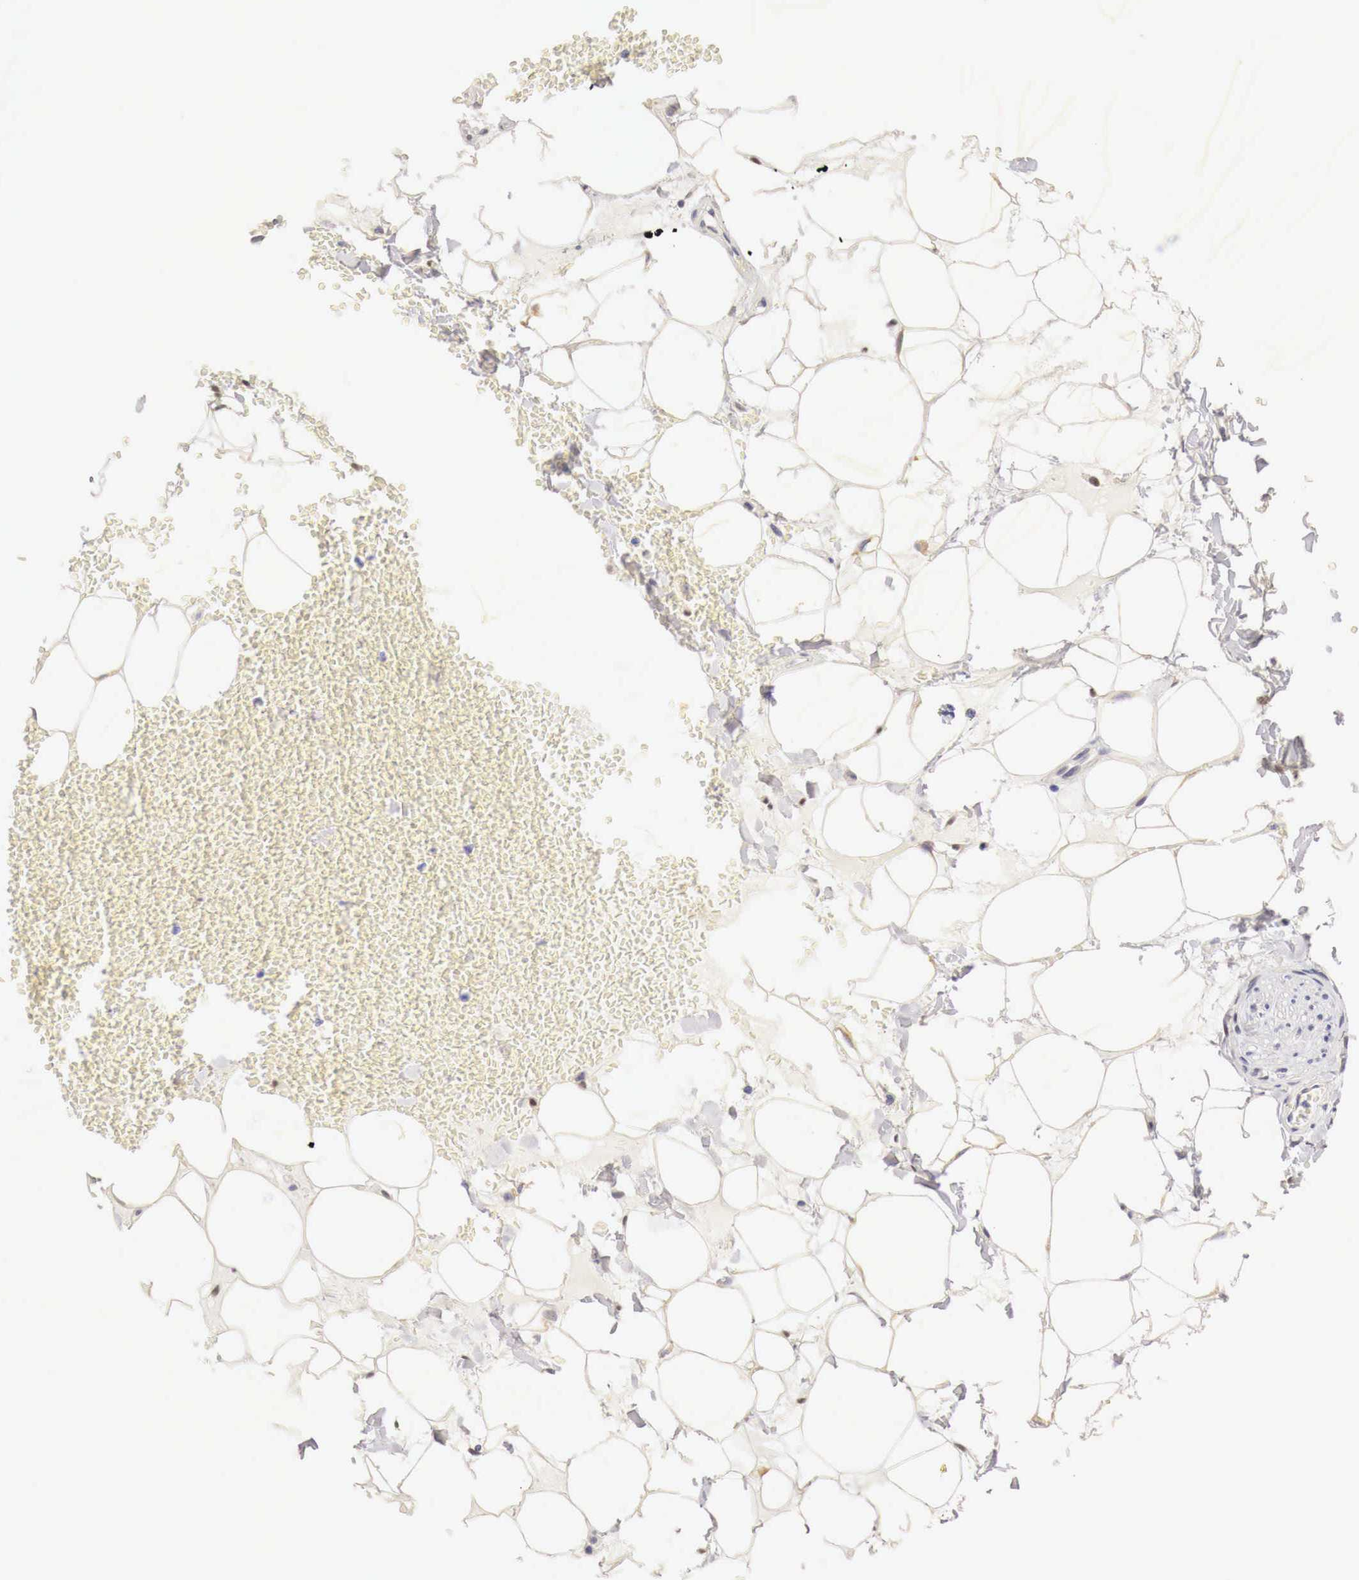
{"staining": {"intensity": "weak", "quantity": ">75%", "location": "cytoplasmic/membranous"}, "tissue": "adipose tissue", "cell_type": "Adipocytes", "image_type": "normal", "snomed": [{"axis": "morphology", "description": "Normal tissue, NOS"}, {"axis": "morphology", "description": "Inflammation, NOS"}, {"axis": "topography", "description": "Lymph node"}, {"axis": "topography", "description": "Peripheral nerve tissue"}], "caption": "IHC image of unremarkable adipose tissue: human adipose tissue stained using immunohistochemistry demonstrates low levels of weak protein expression localized specifically in the cytoplasmic/membranous of adipocytes, appearing as a cytoplasmic/membranous brown color.", "gene": "CASP3", "patient": {"sex": "male", "age": 52}}